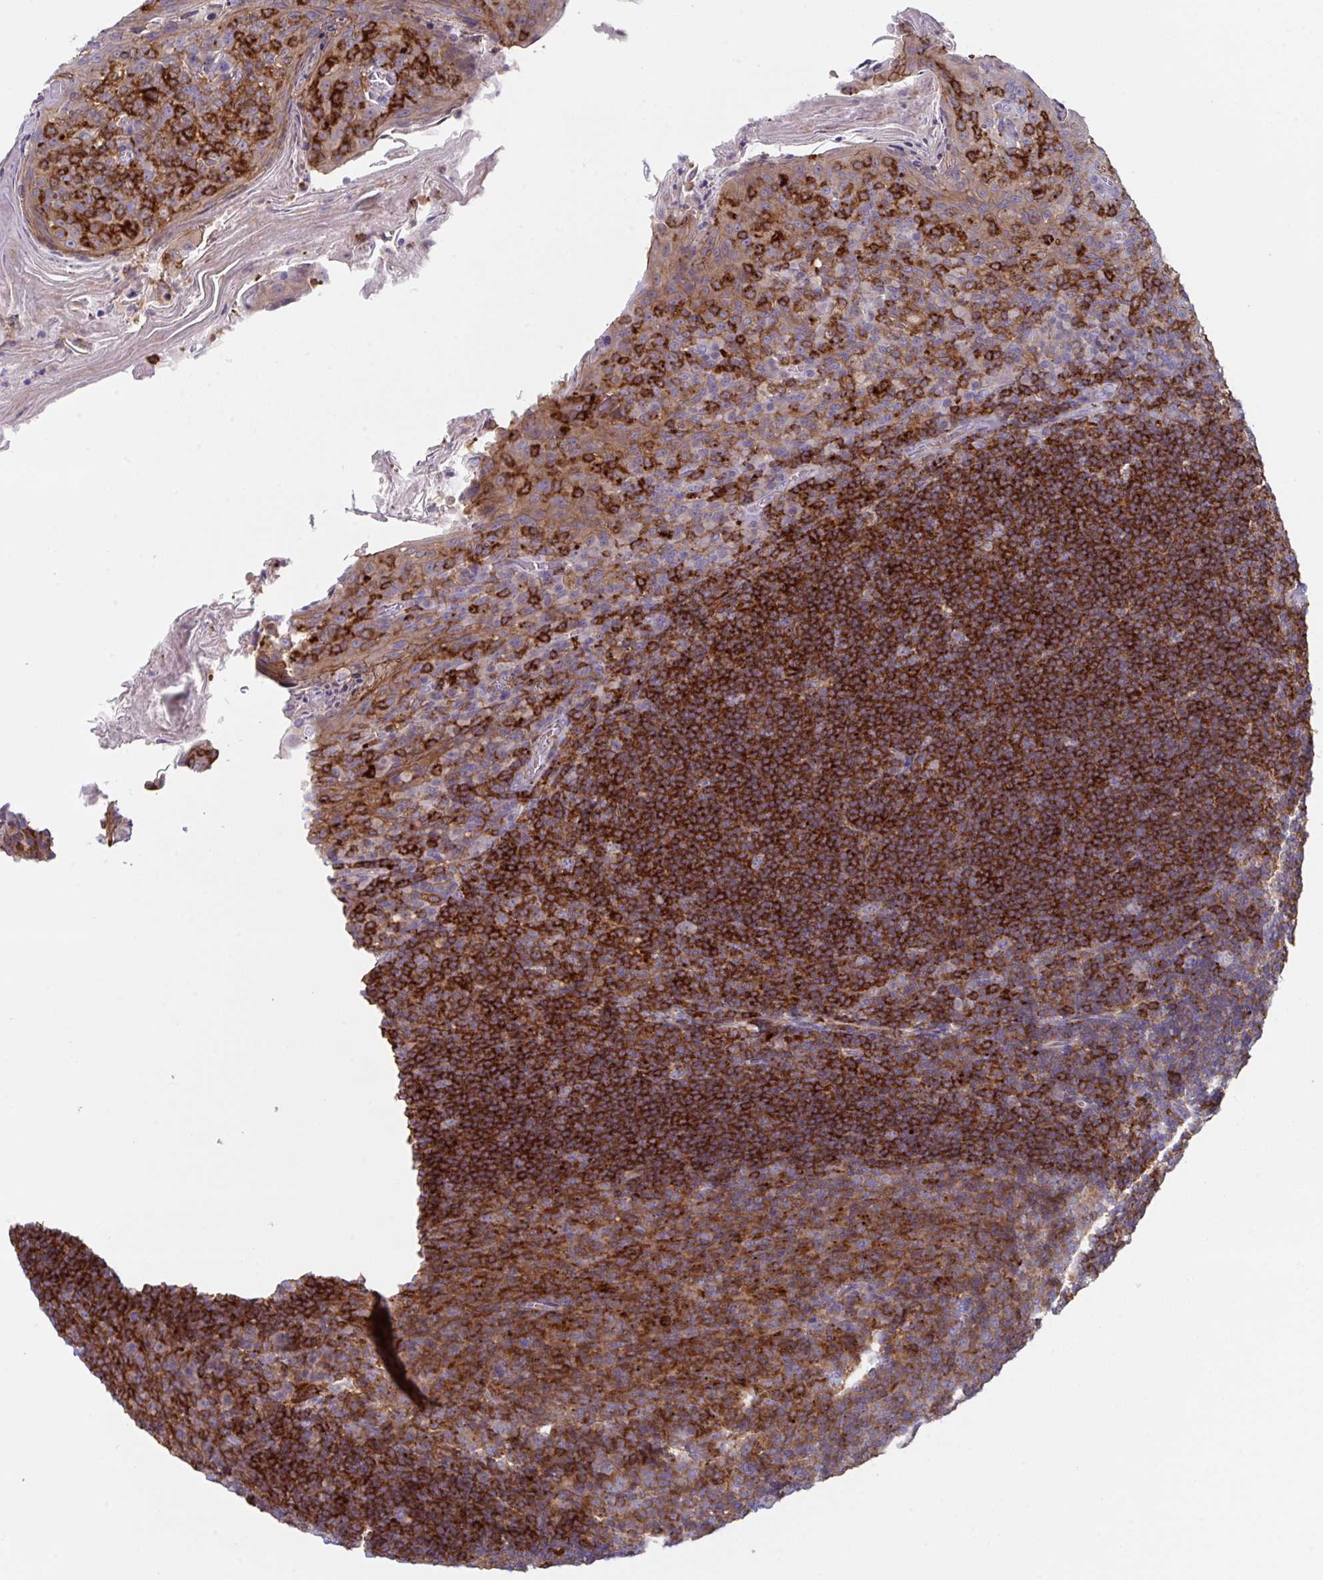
{"staining": {"intensity": "strong", "quantity": ">75%", "location": "cytoplasmic/membranous"}, "tissue": "tonsil", "cell_type": "Germinal center cells", "image_type": "normal", "snomed": [{"axis": "morphology", "description": "Normal tissue, NOS"}, {"axis": "topography", "description": "Tonsil"}], "caption": "Protein analysis of benign tonsil demonstrates strong cytoplasmic/membranous positivity in about >75% of germinal center cells.", "gene": "DISP2", "patient": {"sex": "female", "age": 10}}